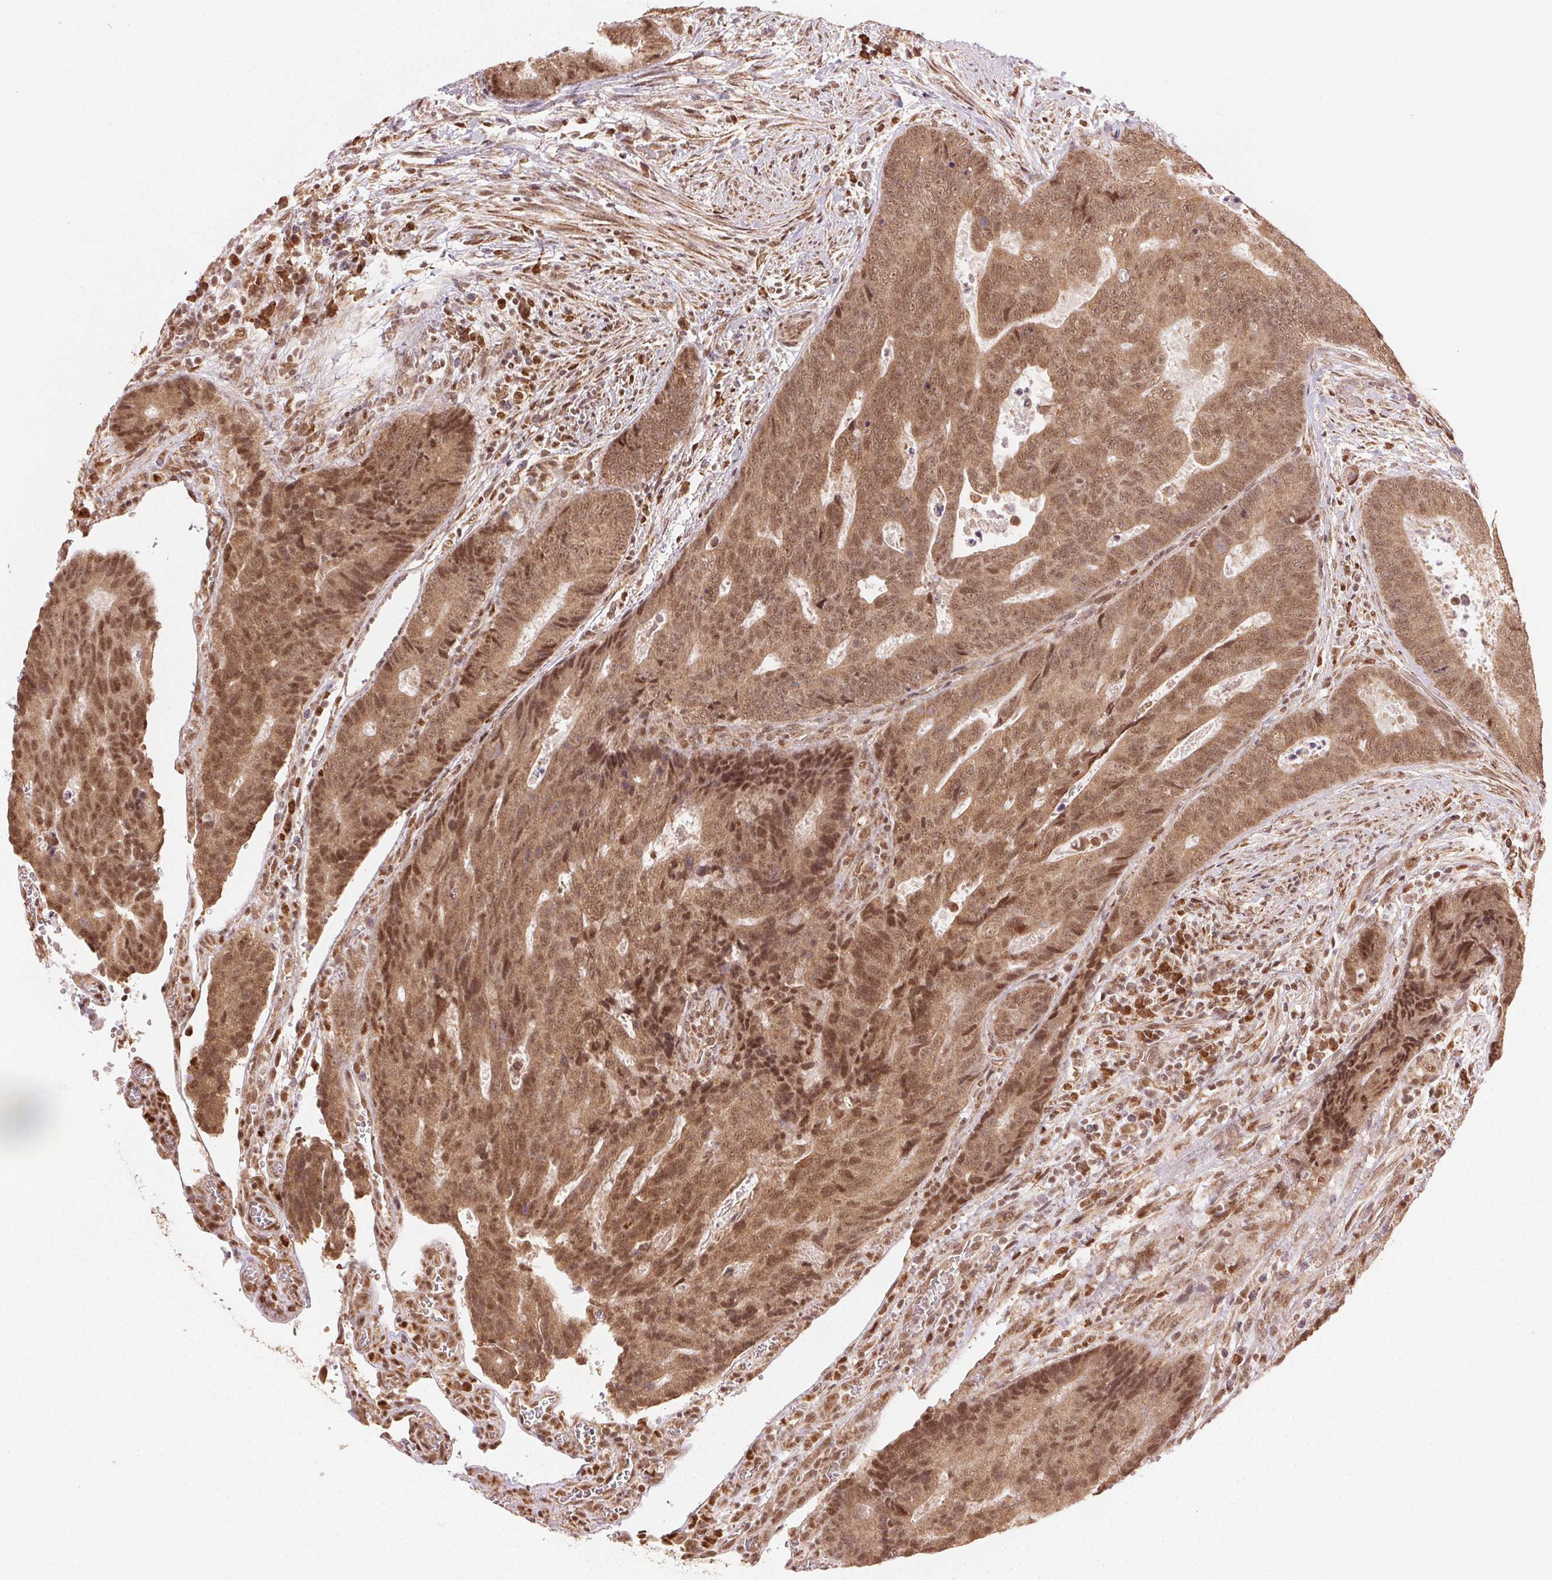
{"staining": {"intensity": "moderate", "quantity": ">75%", "location": "cytoplasmic/membranous,nuclear"}, "tissue": "colorectal cancer", "cell_type": "Tumor cells", "image_type": "cancer", "snomed": [{"axis": "morphology", "description": "Adenocarcinoma, NOS"}, {"axis": "topography", "description": "Colon"}], "caption": "IHC histopathology image of neoplastic tissue: human colorectal cancer (adenocarcinoma) stained using IHC demonstrates medium levels of moderate protein expression localized specifically in the cytoplasmic/membranous and nuclear of tumor cells, appearing as a cytoplasmic/membranous and nuclear brown color.", "gene": "TREML4", "patient": {"sex": "female", "age": 48}}